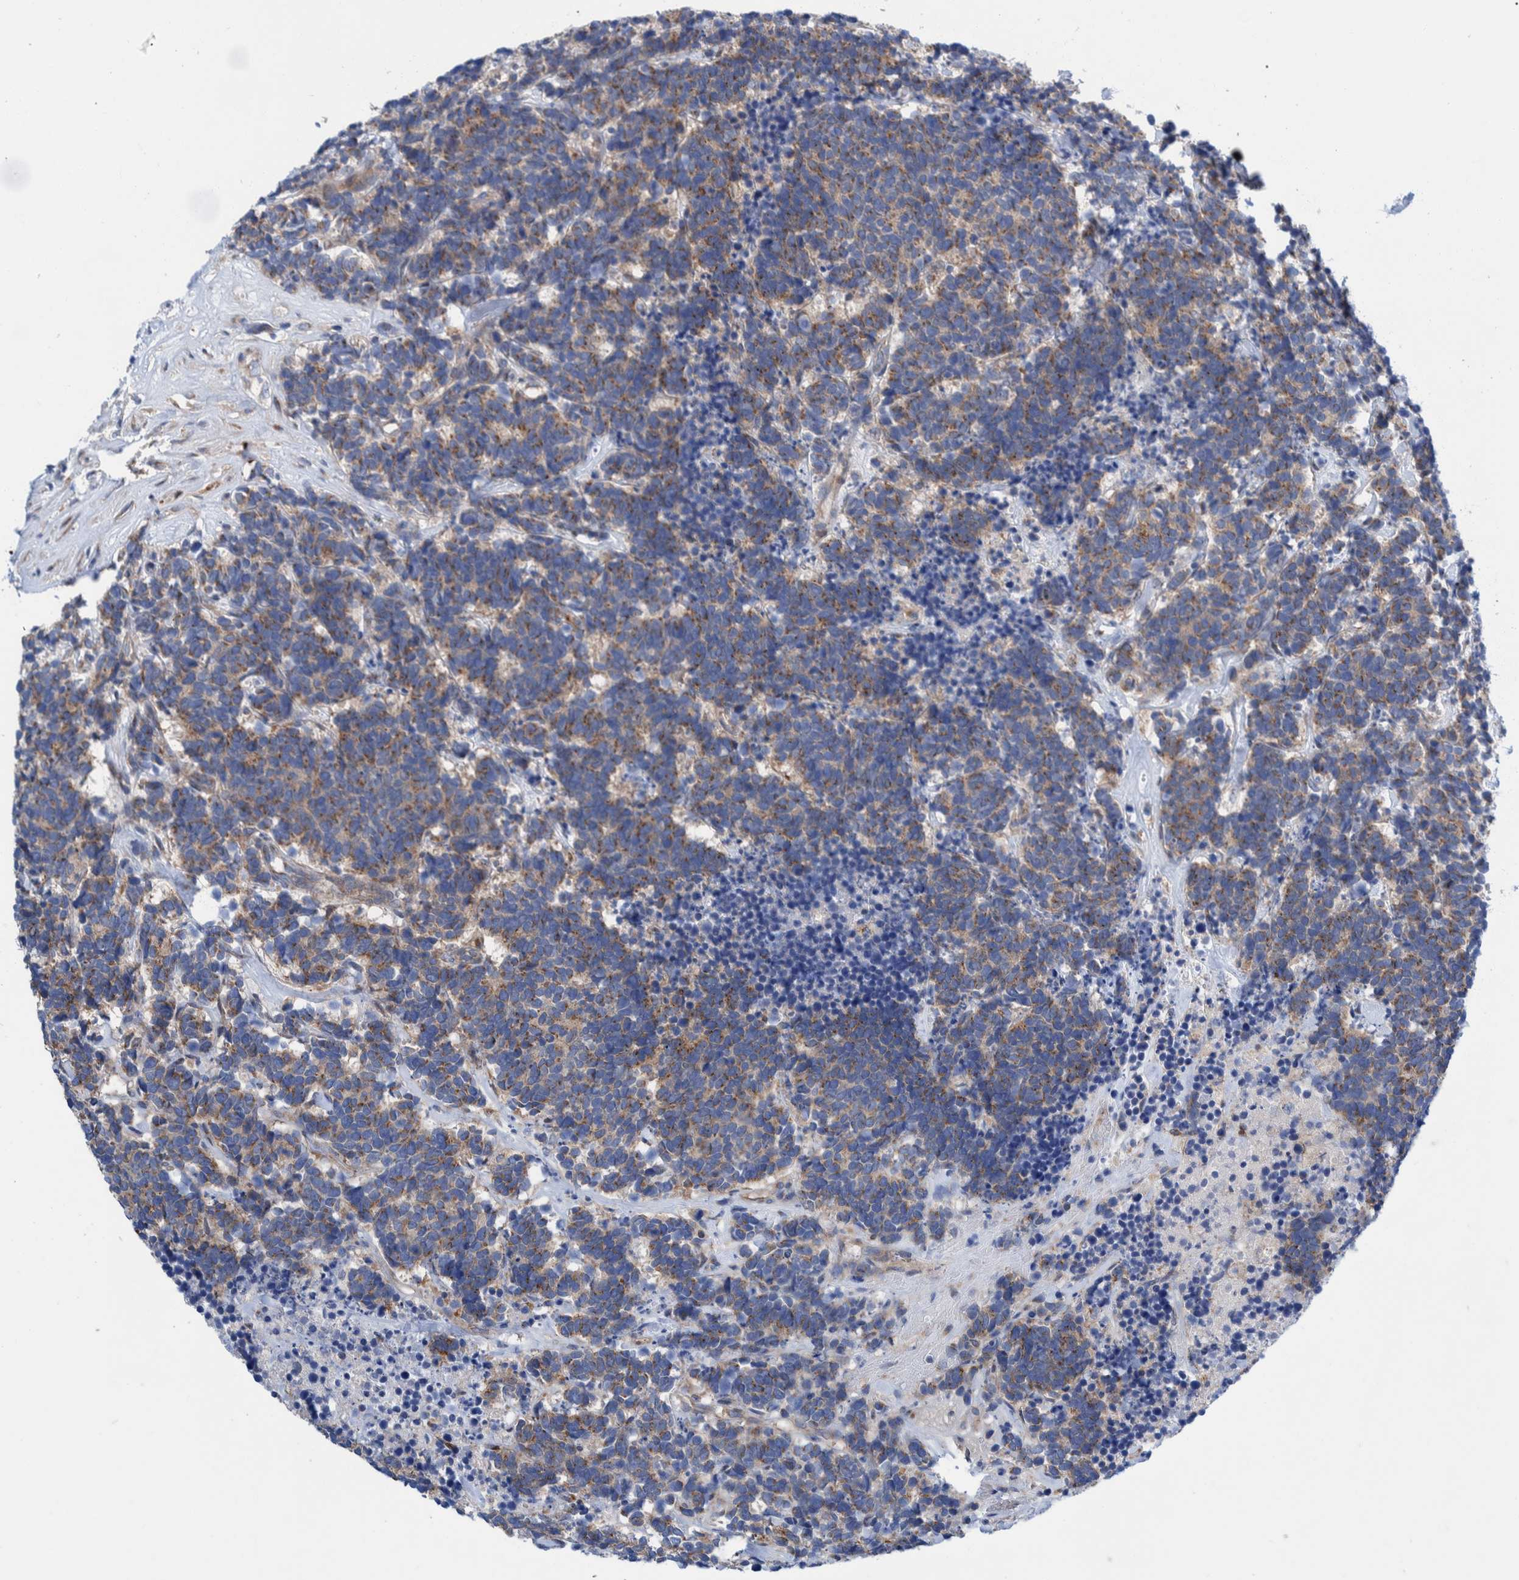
{"staining": {"intensity": "moderate", "quantity": ">75%", "location": "cytoplasmic/membranous"}, "tissue": "carcinoid", "cell_type": "Tumor cells", "image_type": "cancer", "snomed": [{"axis": "morphology", "description": "Carcinoma, NOS"}, {"axis": "morphology", "description": "Carcinoid, malignant, NOS"}, {"axis": "topography", "description": "Urinary bladder"}], "caption": "IHC histopathology image of malignant carcinoid stained for a protein (brown), which reveals medium levels of moderate cytoplasmic/membranous staining in approximately >75% of tumor cells.", "gene": "TRIM58", "patient": {"sex": "male", "age": 57}}